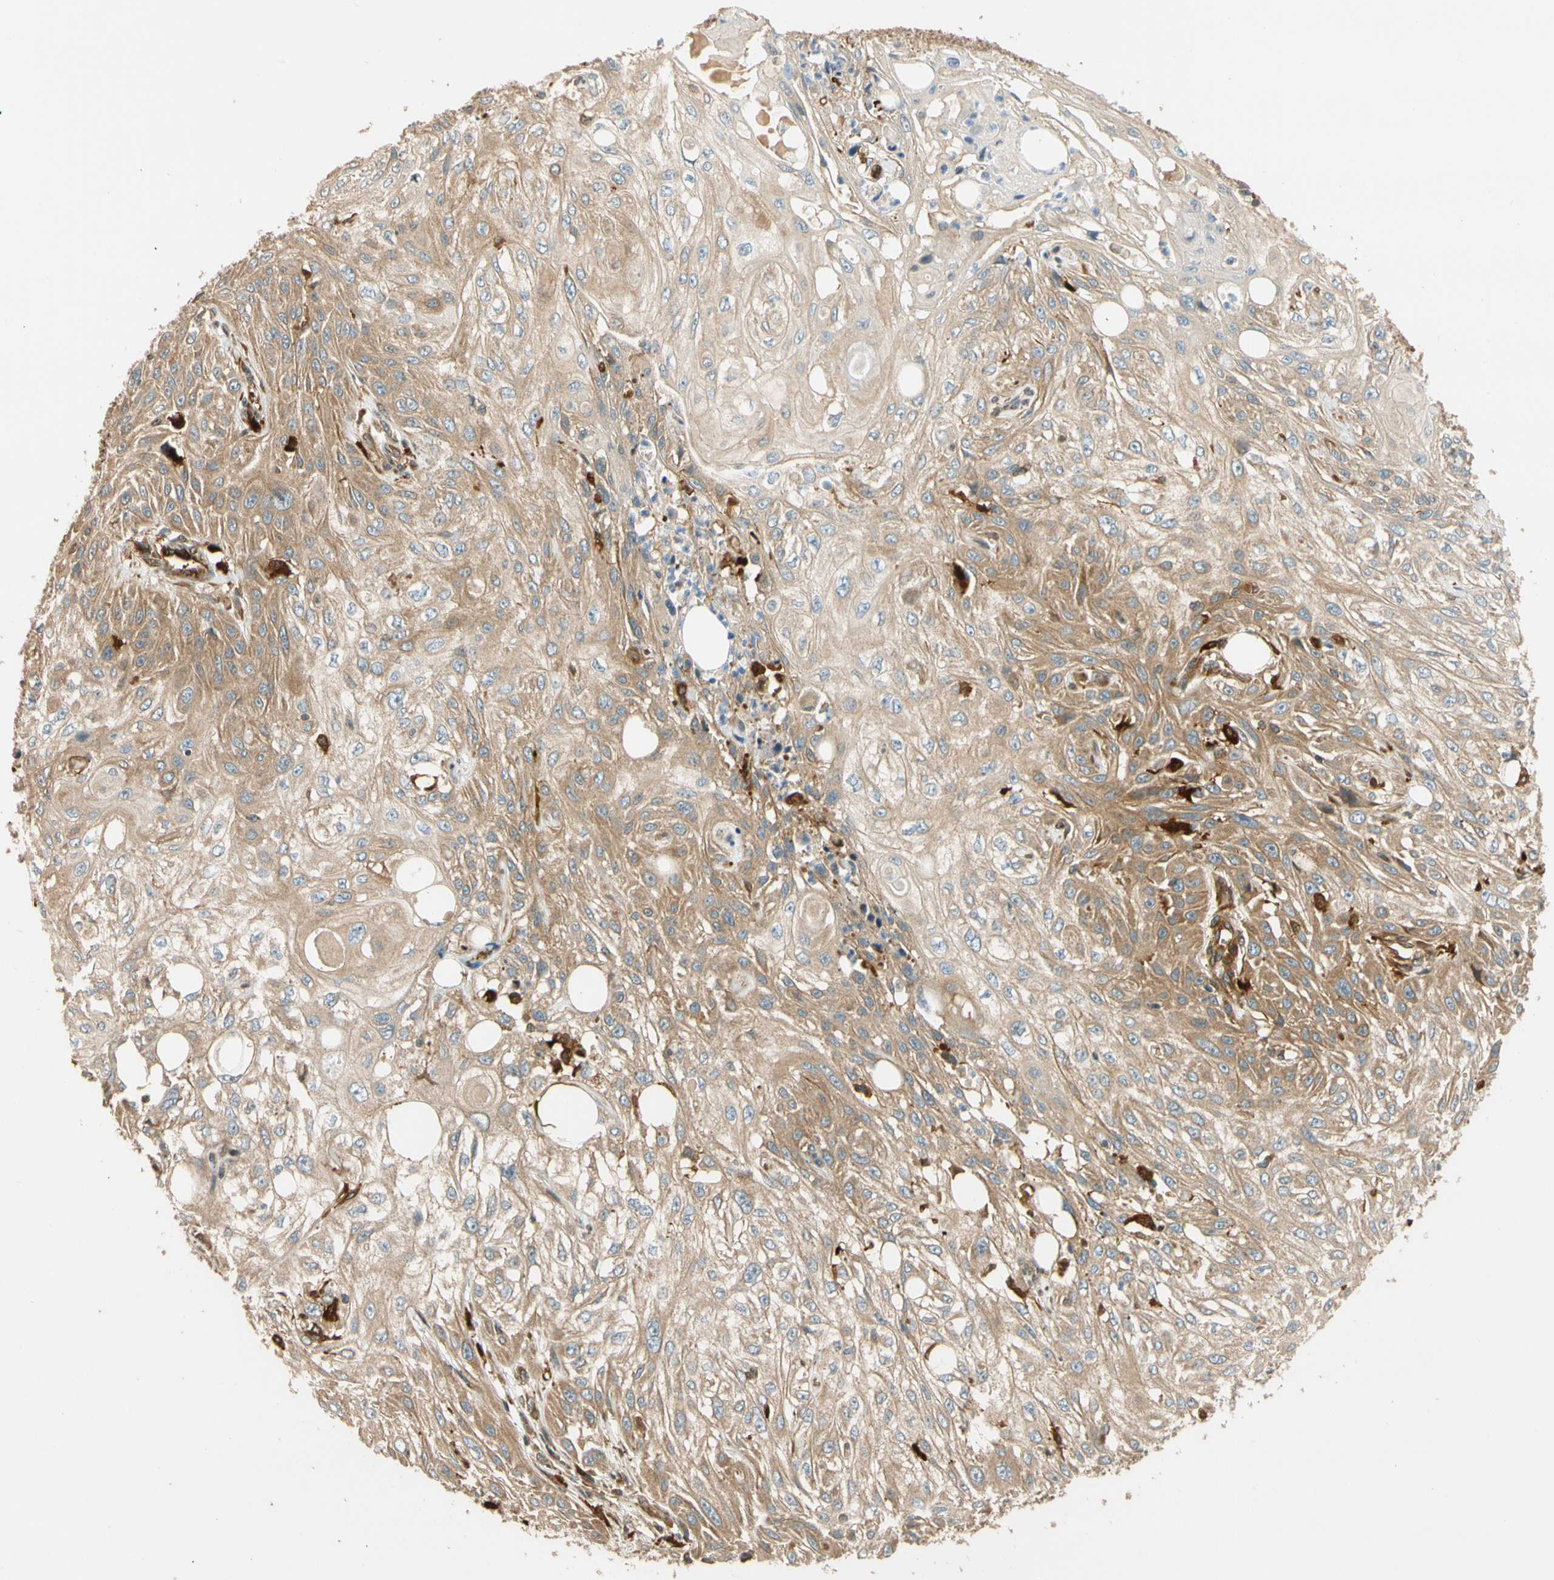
{"staining": {"intensity": "moderate", "quantity": ">75%", "location": "cytoplasmic/membranous"}, "tissue": "skin cancer", "cell_type": "Tumor cells", "image_type": "cancer", "snomed": [{"axis": "morphology", "description": "Squamous cell carcinoma, NOS"}, {"axis": "topography", "description": "Skin"}], "caption": "Tumor cells show medium levels of moderate cytoplasmic/membranous positivity in approximately >75% of cells in skin cancer. (DAB IHC, brown staining for protein, blue staining for nuclei).", "gene": "PARP14", "patient": {"sex": "male", "age": 75}}